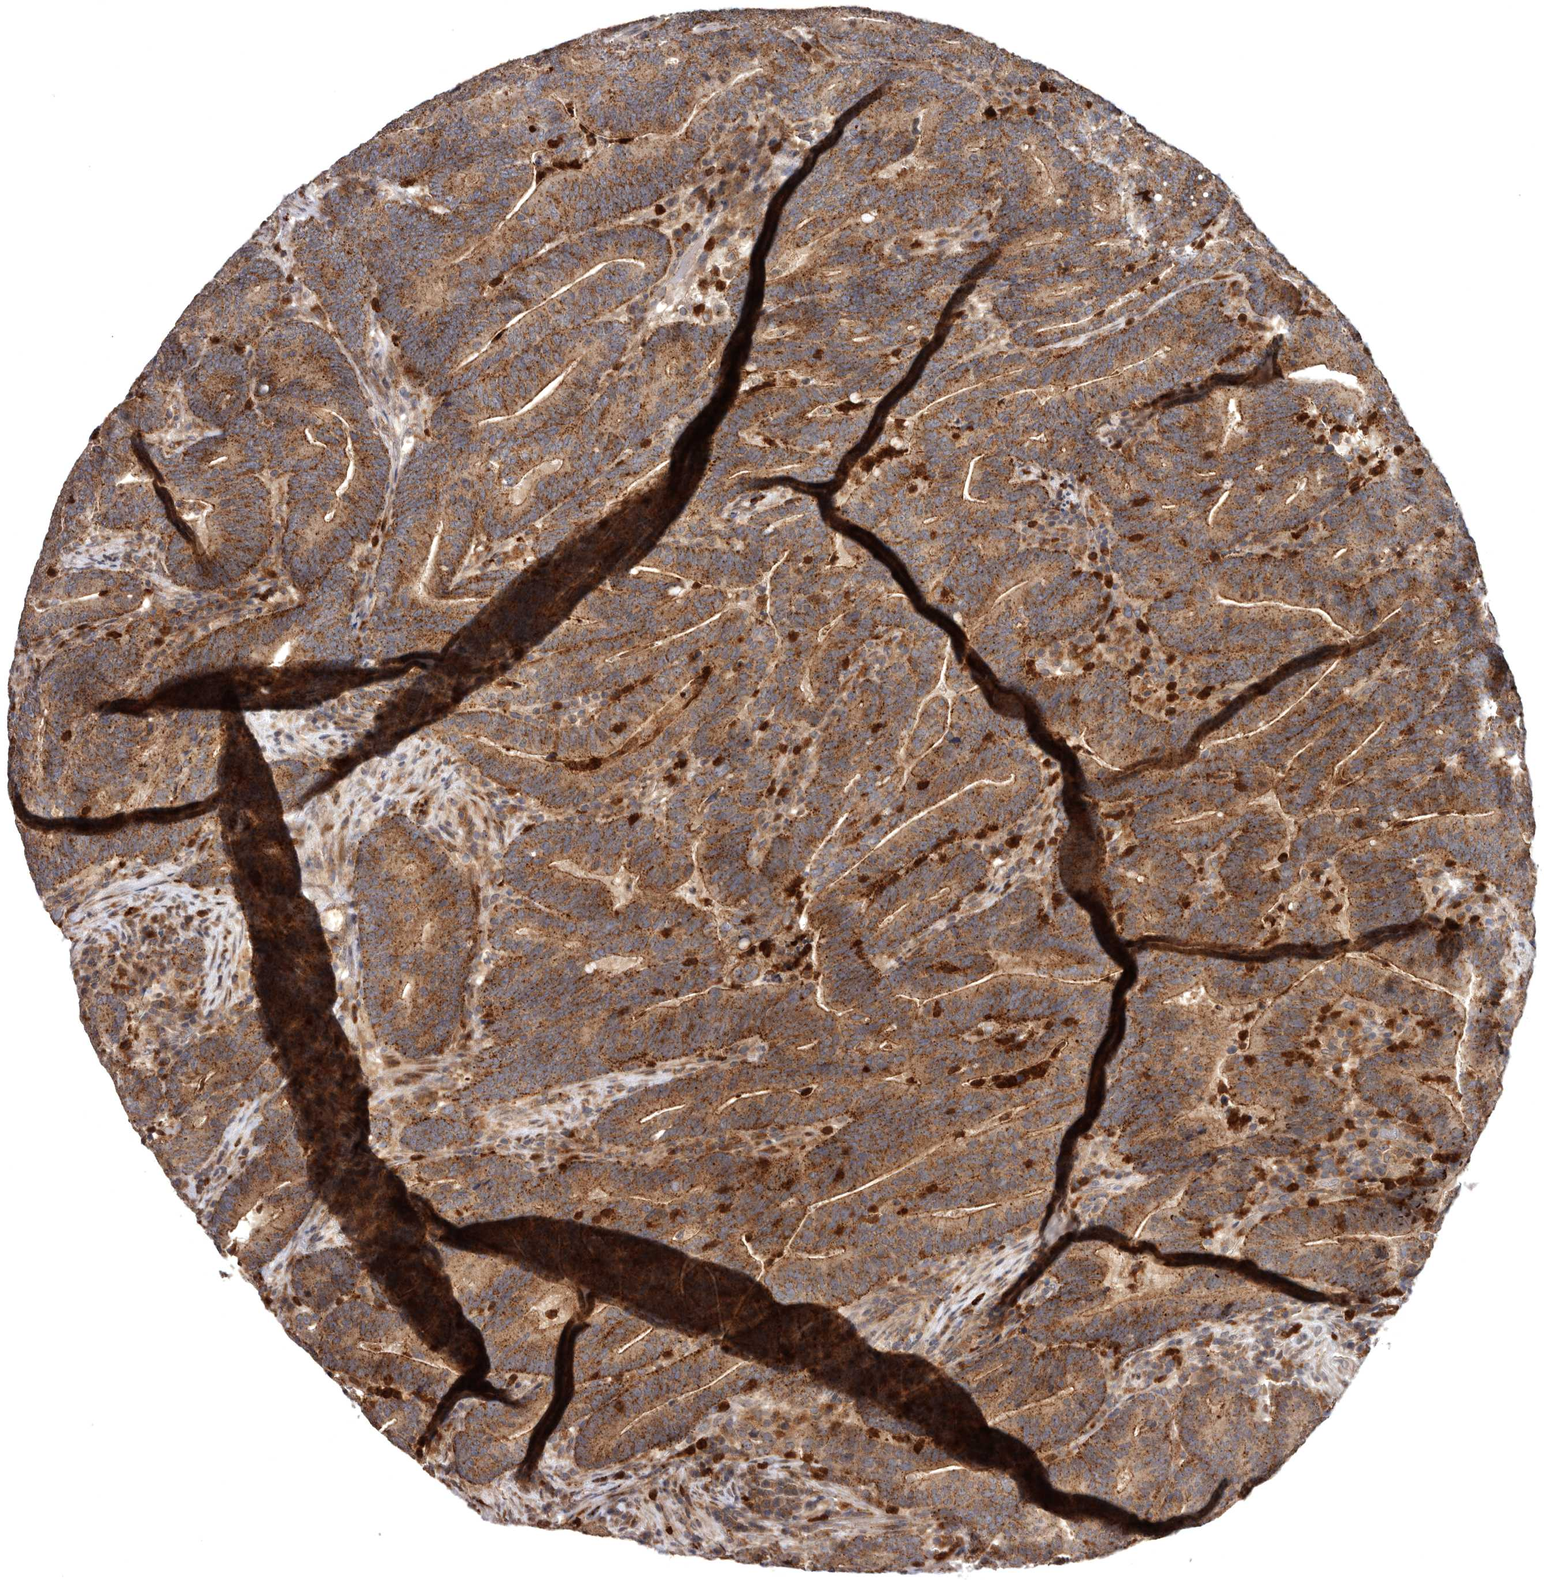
{"staining": {"intensity": "moderate", "quantity": ">75%", "location": "cytoplasmic/membranous"}, "tissue": "colorectal cancer", "cell_type": "Tumor cells", "image_type": "cancer", "snomed": [{"axis": "morphology", "description": "Adenocarcinoma, NOS"}, {"axis": "topography", "description": "Colon"}], "caption": "There is medium levels of moderate cytoplasmic/membranous staining in tumor cells of colorectal cancer (adenocarcinoma), as demonstrated by immunohistochemical staining (brown color).", "gene": "FGFR4", "patient": {"sex": "female", "age": 66}}